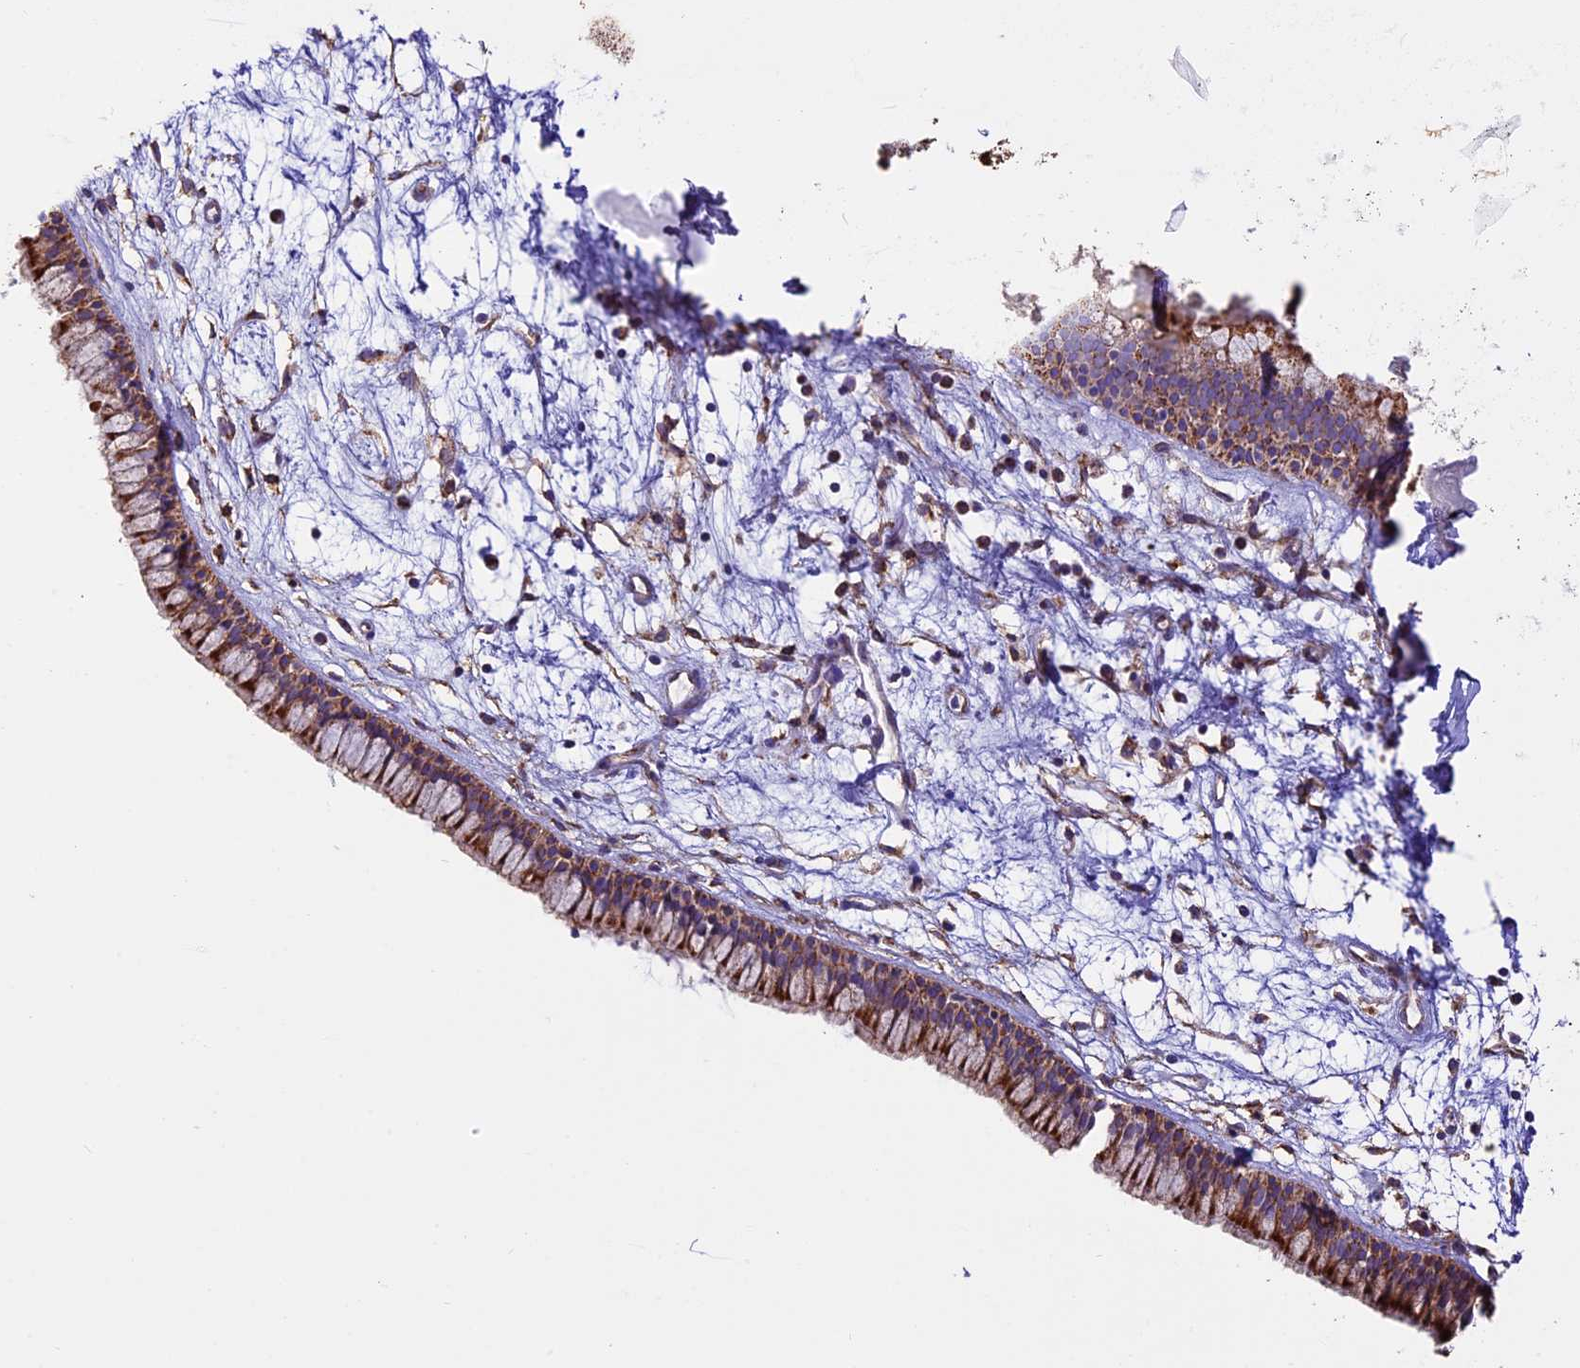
{"staining": {"intensity": "moderate", "quantity": ">75%", "location": "cytoplasmic/membranous"}, "tissue": "nasopharynx", "cell_type": "Respiratory epithelial cells", "image_type": "normal", "snomed": [{"axis": "morphology", "description": "Normal tissue, NOS"}, {"axis": "topography", "description": "Nasopharynx"}], "caption": "DAB (3,3'-diaminobenzidine) immunohistochemical staining of benign human nasopharynx reveals moderate cytoplasmic/membranous protein staining in about >75% of respiratory epithelial cells.", "gene": "NDUFA8", "patient": {"sex": "male", "age": 82}}